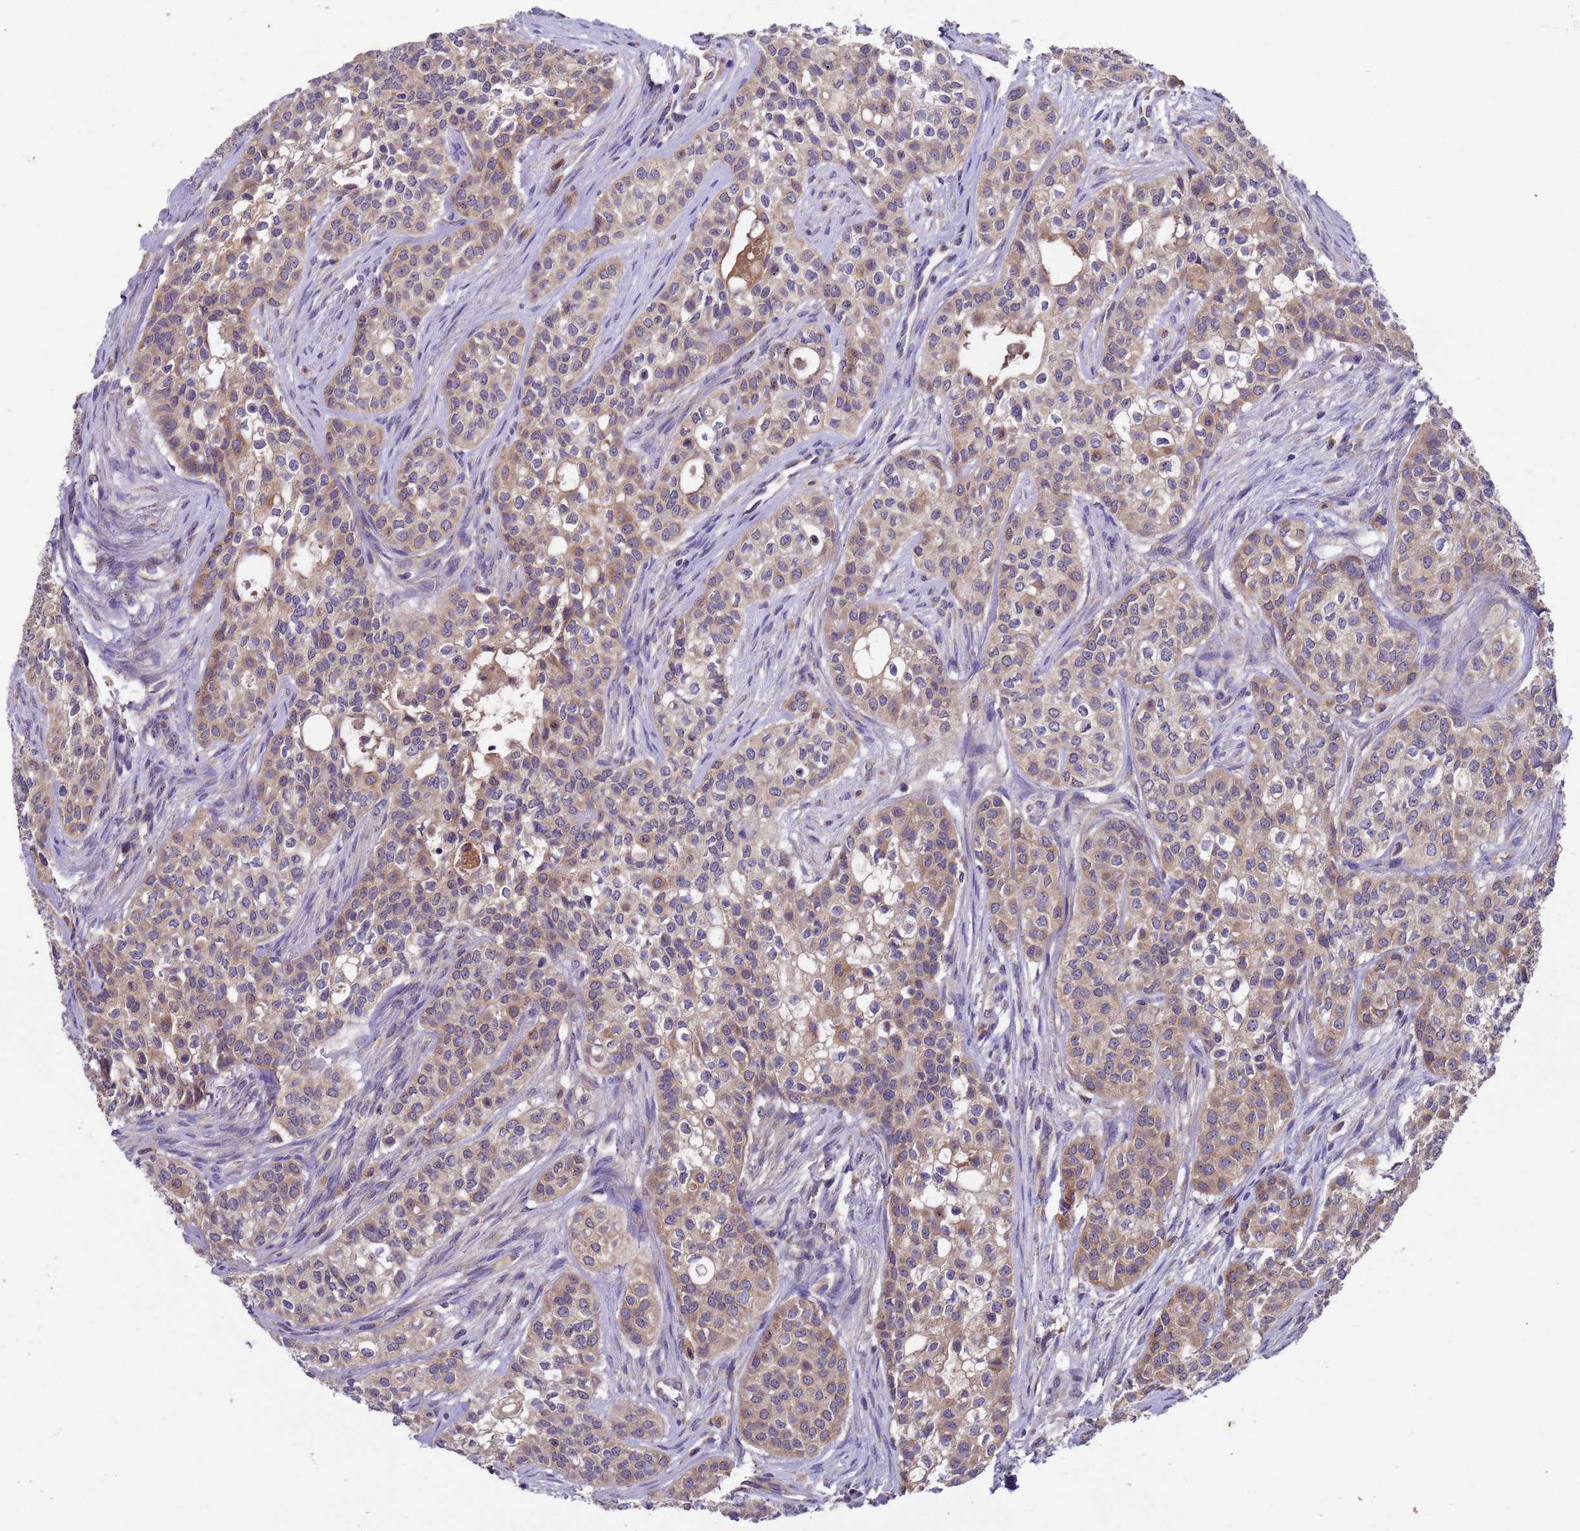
{"staining": {"intensity": "weak", "quantity": "25%-75%", "location": "cytoplasmic/membranous"}, "tissue": "head and neck cancer", "cell_type": "Tumor cells", "image_type": "cancer", "snomed": [{"axis": "morphology", "description": "Adenocarcinoma, NOS"}, {"axis": "topography", "description": "Head-Neck"}], "caption": "Adenocarcinoma (head and neck) was stained to show a protein in brown. There is low levels of weak cytoplasmic/membranous positivity in approximately 25%-75% of tumor cells.", "gene": "DCAF12L2", "patient": {"sex": "male", "age": 81}}